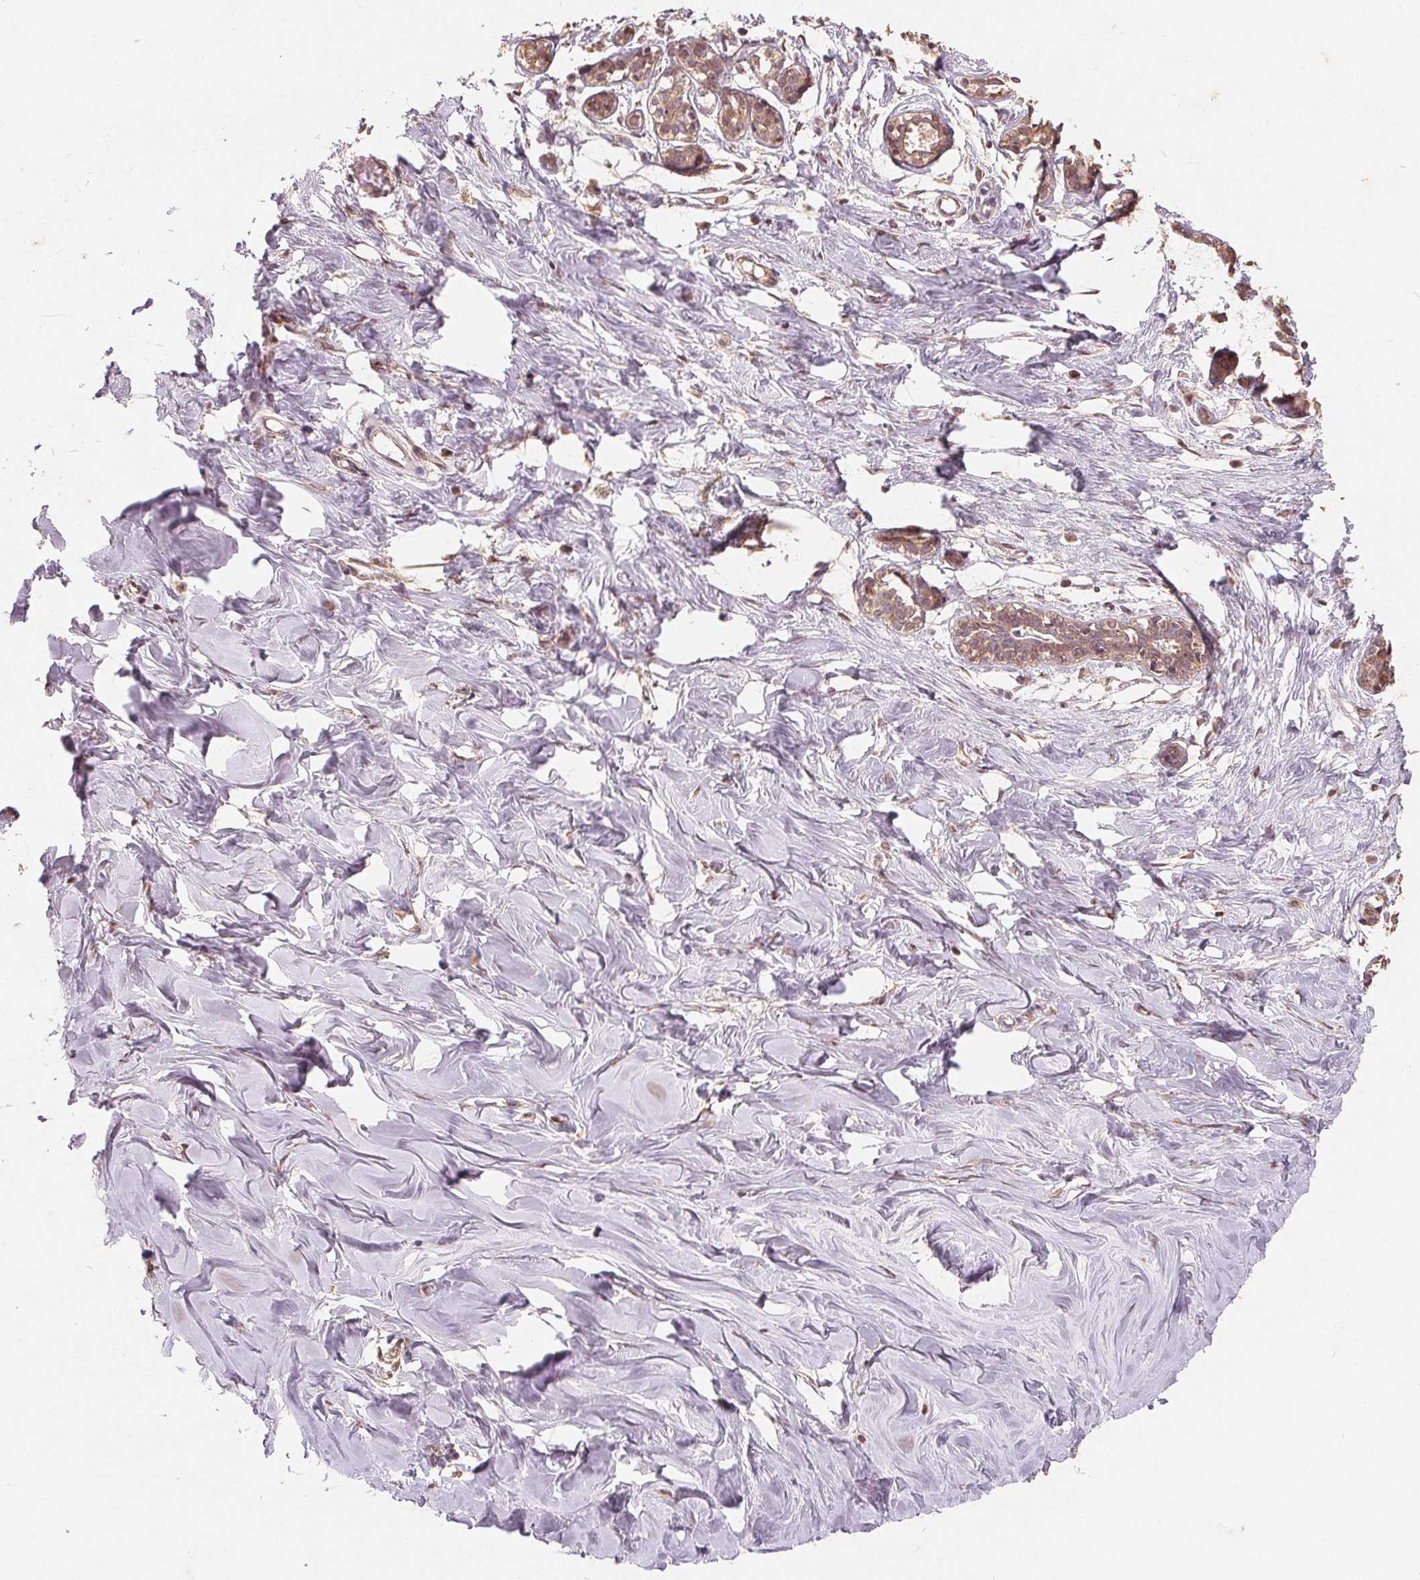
{"staining": {"intensity": "moderate", "quantity": ">75%", "location": "cytoplasmic/membranous"}, "tissue": "breast", "cell_type": "Adipocytes", "image_type": "normal", "snomed": [{"axis": "morphology", "description": "Normal tissue, NOS"}, {"axis": "topography", "description": "Breast"}], "caption": "This micrograph exhibits unremarkable breast stained with immunohistochemistry (IHC) to label a protein in brown. The cytoplasmic/membranous of adipocytes show moderate positivity for the protein. Nuclei are counter-stained blue.", "gene": "CDIPT", "patient": {"sex": "female", "age": 27}}